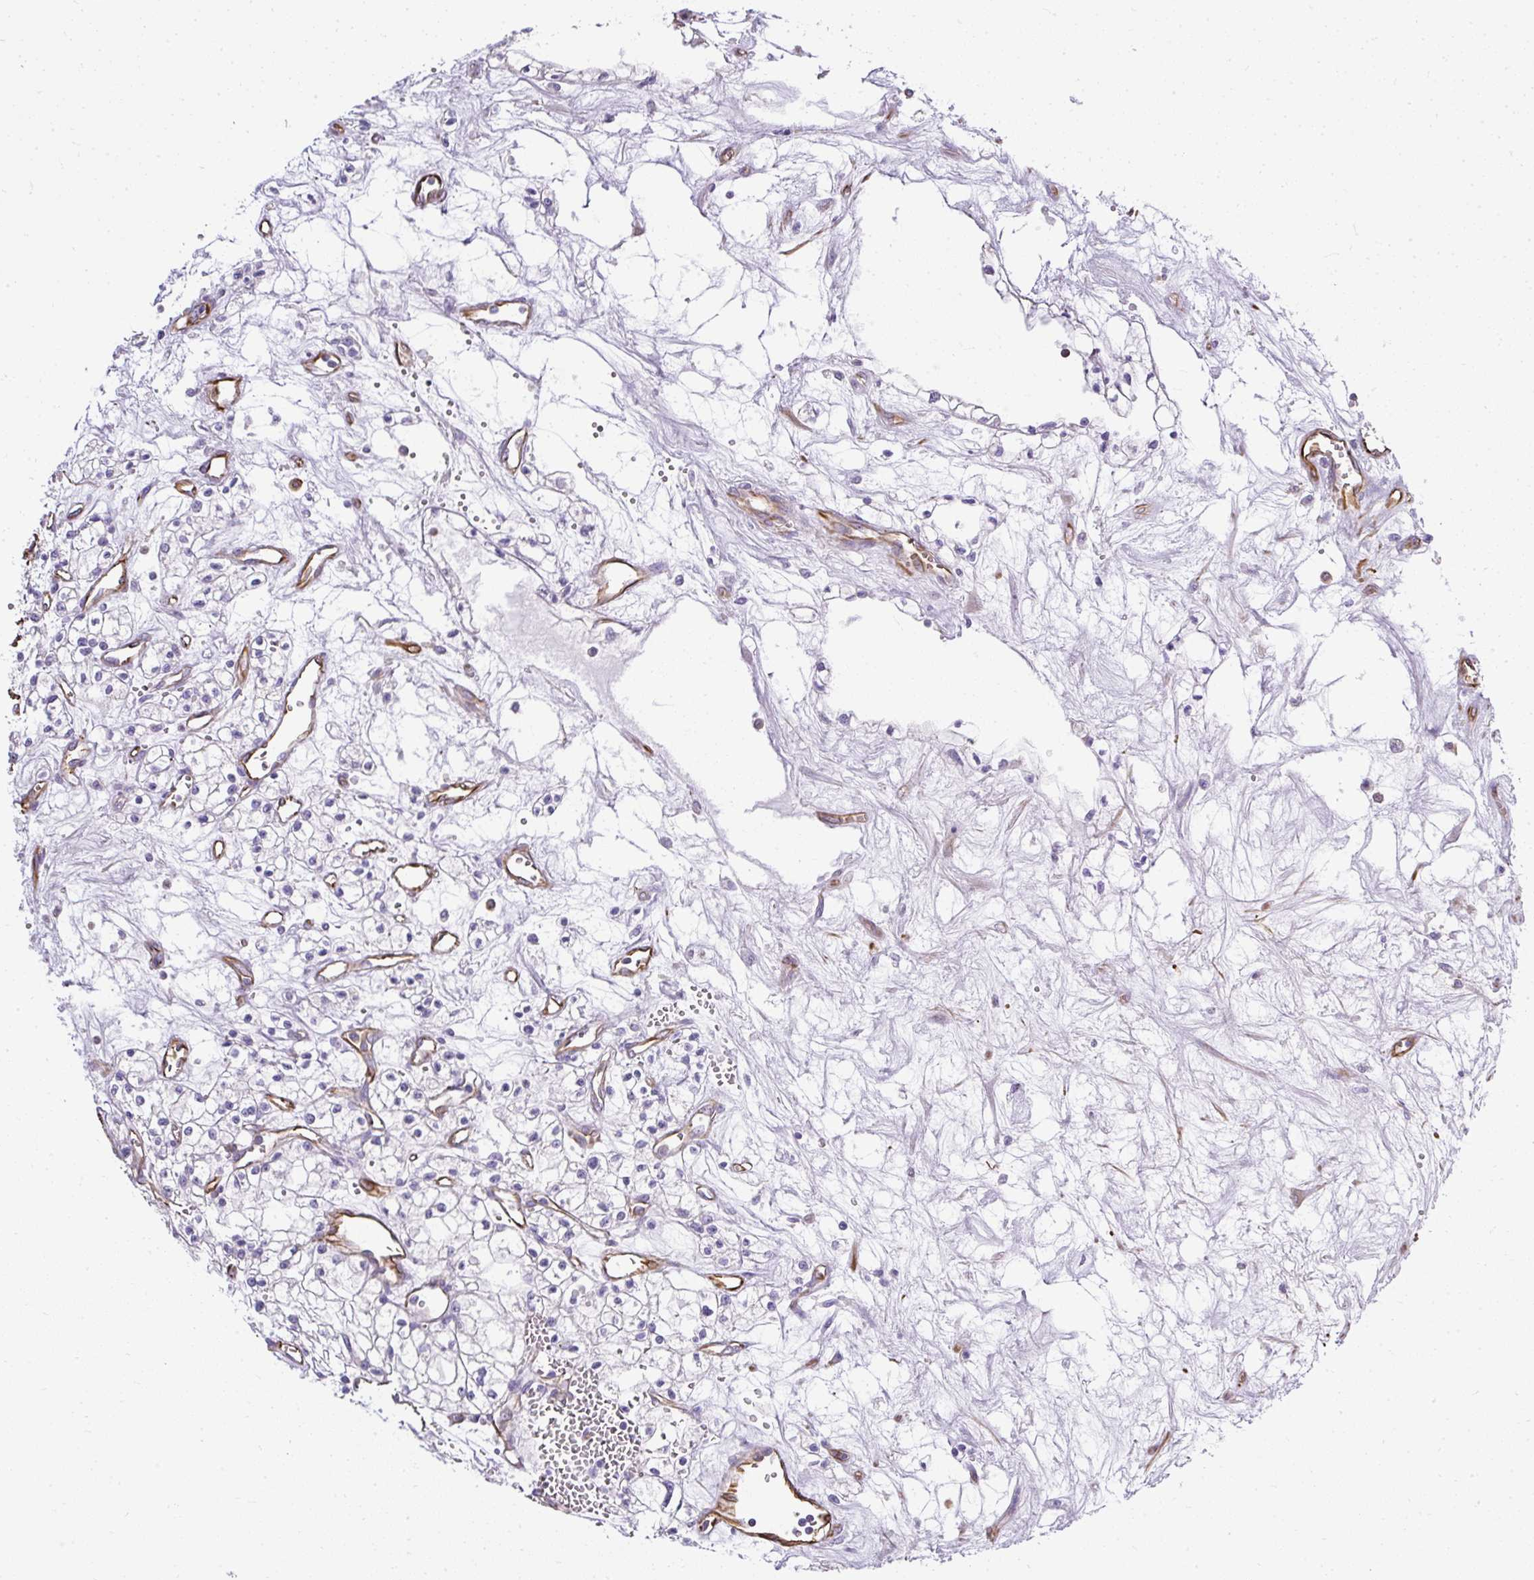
{"staining": {"intensity": "negative", "quantity": "none", "location": "none"}, "tissue": "renal cancer", "cell_type": "Tumor cells", "image_type": "cancer", "snomed": [{"axis": "morphology", "description": "Adenocarcinoma, NOS"}, {"axis": "topography", "description": "Kidney"}], "caption": "A photomicrograph of renal adenocarcinoma stained for a protein exhibits no brown staining in tumor cells.", "gene": "PLS1", "patient": {"sex": "male", "age": 59}}